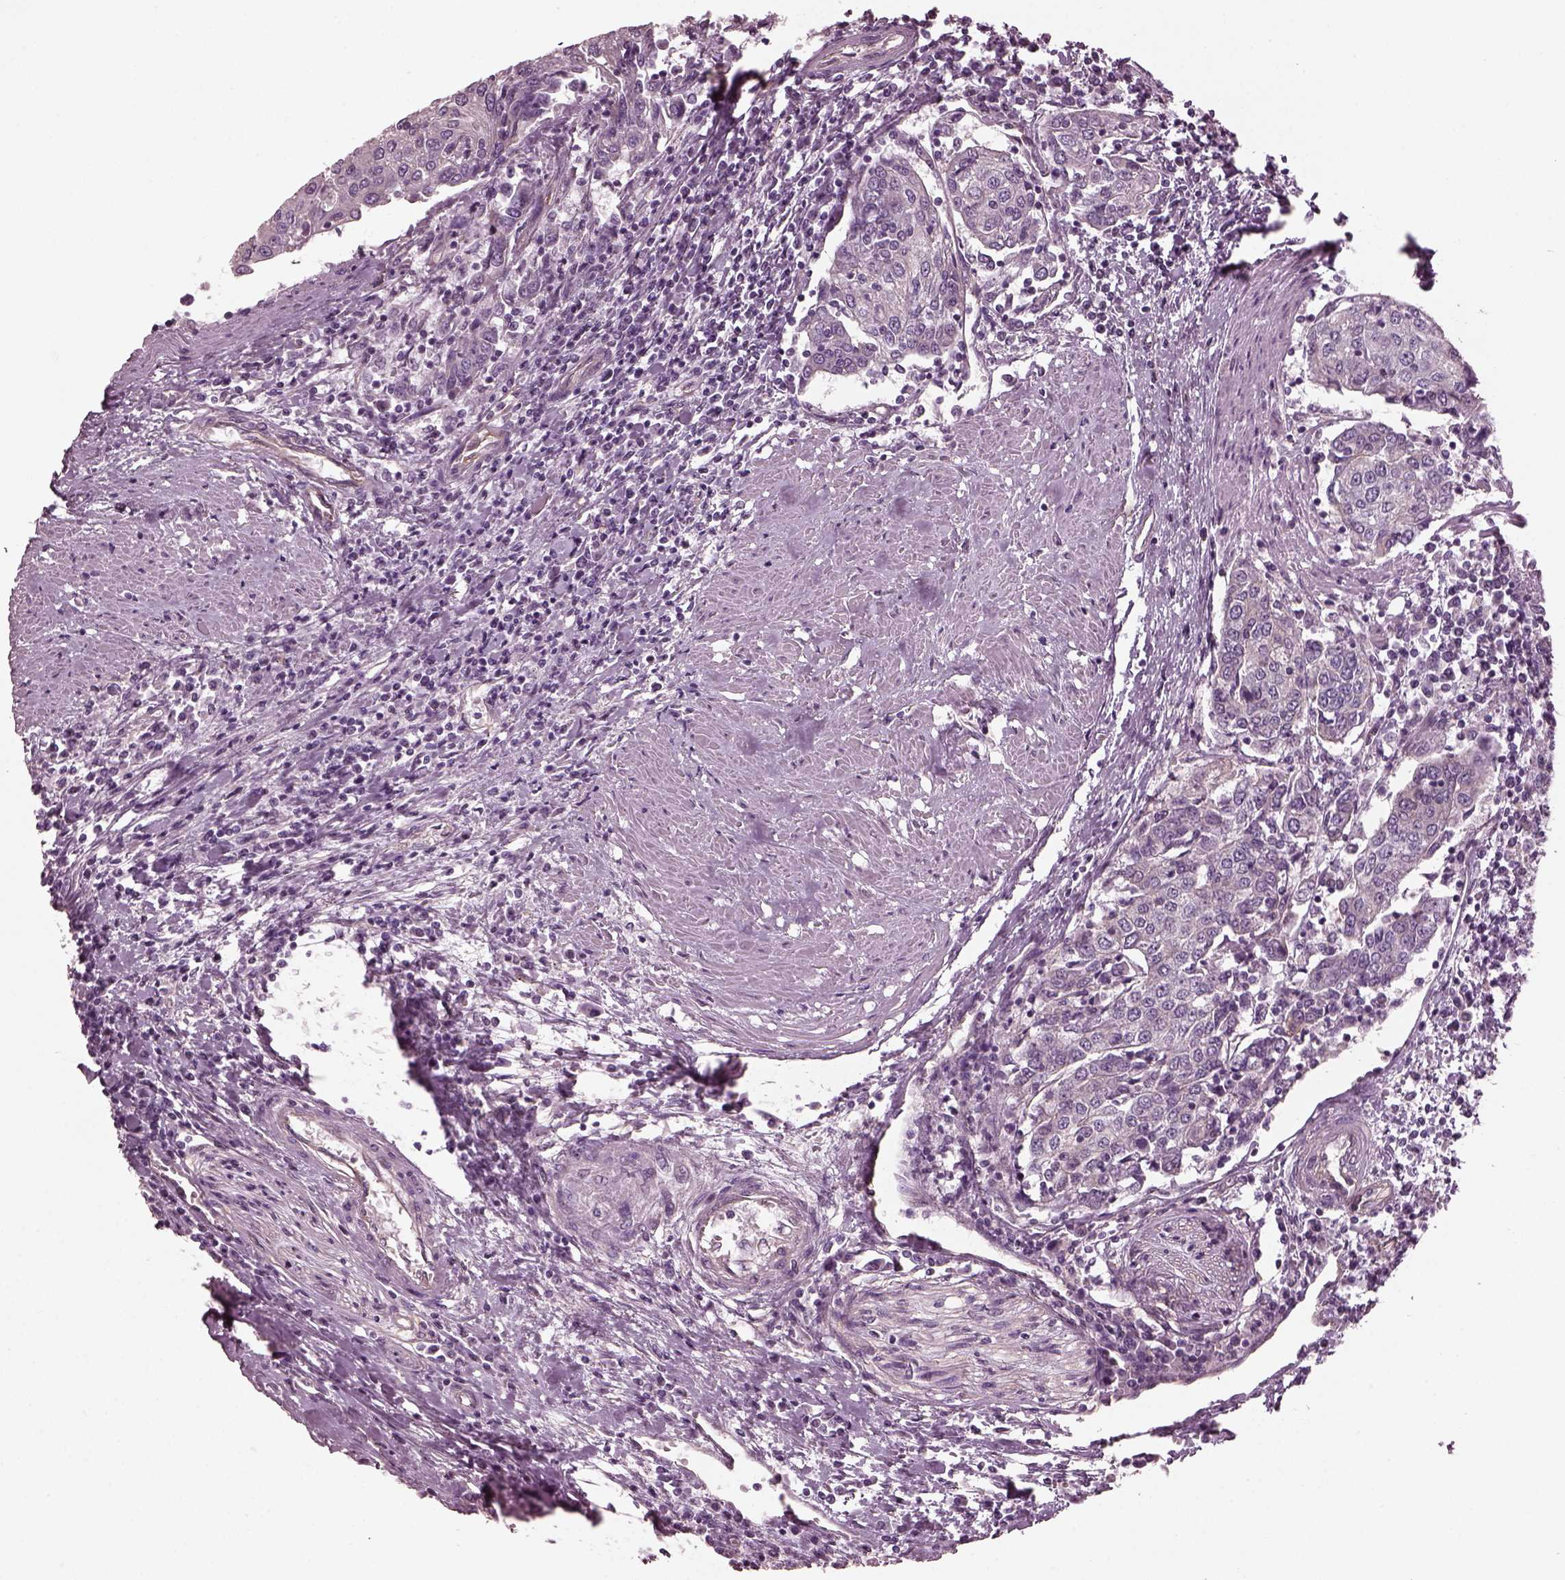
{"staining": {"intensity": "negative", "quantity": "none", "location": "none"}, "tissue": "urothelial cancer", "cell_type": "Tumor cells", "image_type": "cancer", "snomed": [{"axis": "morphology", "description": "Urothelial carcinoma, High grade"}, {"axis": "topography", "description": "Urinary bladder"}], "caption": "This image is of urothelial cancer stained with immunohistochemistry to label a protein in brown with the nuclei are counter-stained blue. There is no positivity in tumor cells. Nuclei are stained in blue.", "gene": "ODAD1", "patient": {"sex": "female", "age": 85}}